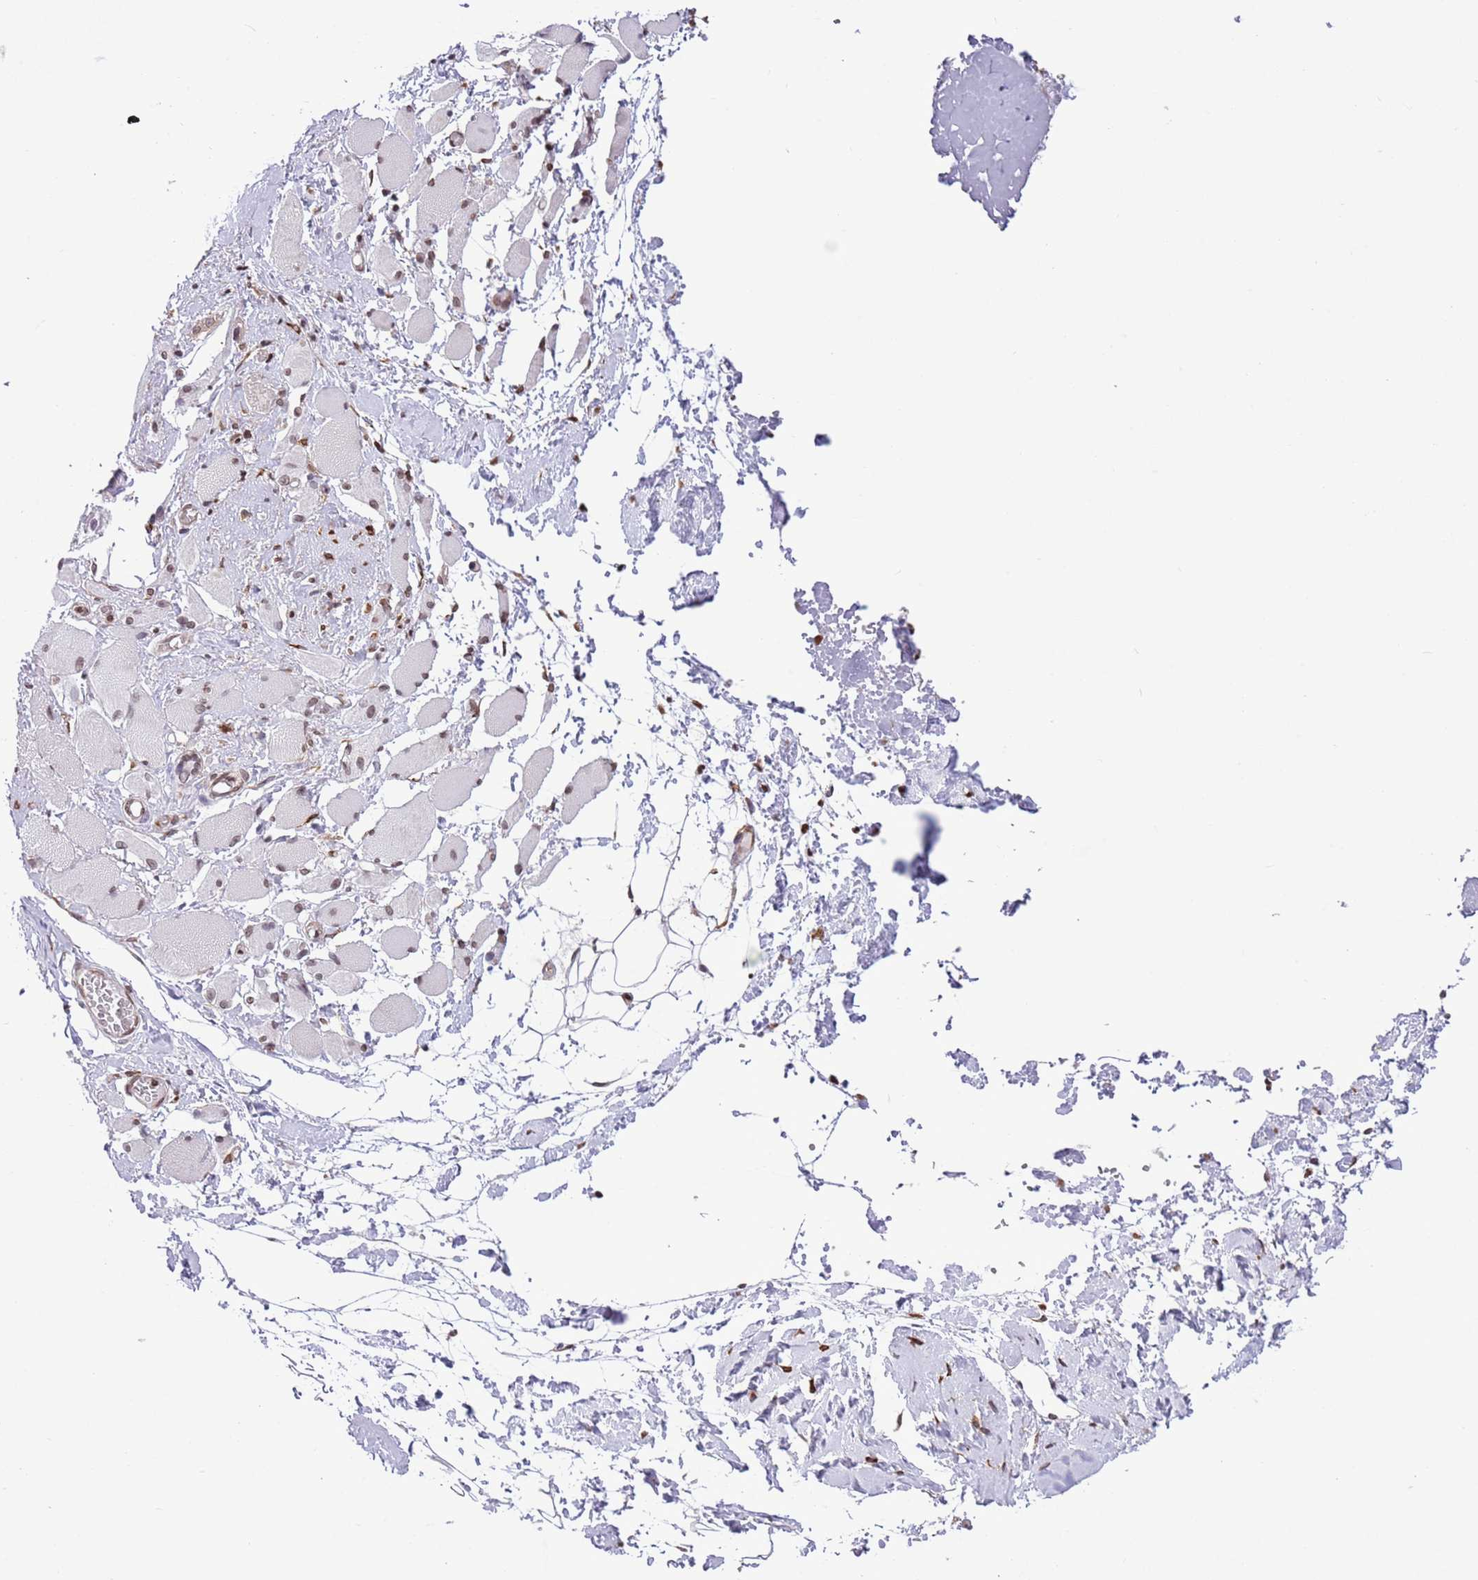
{"staining": {"intensity": "moderate", "quantity": ">75%", "location": "nuclear"}, "tissue": "skeletal muscle", "cell_type": "Myocytes", "image_type": "normal", "snomed": [{"axis": "morphology", "description": "Normal tissue, NOS"}, {"axis": "morphology", "description": "Basal cell carcinoma"}, {"axis": "topography", "description": "Skeletal muscle"}], "caption": "Human skeletal muscle stained with a brown dye displays moderate nuclear positive staining in approximately >75% of myocytes.", "gene": "NRIP1", "patient": {"sex": "female", "age": 64}}